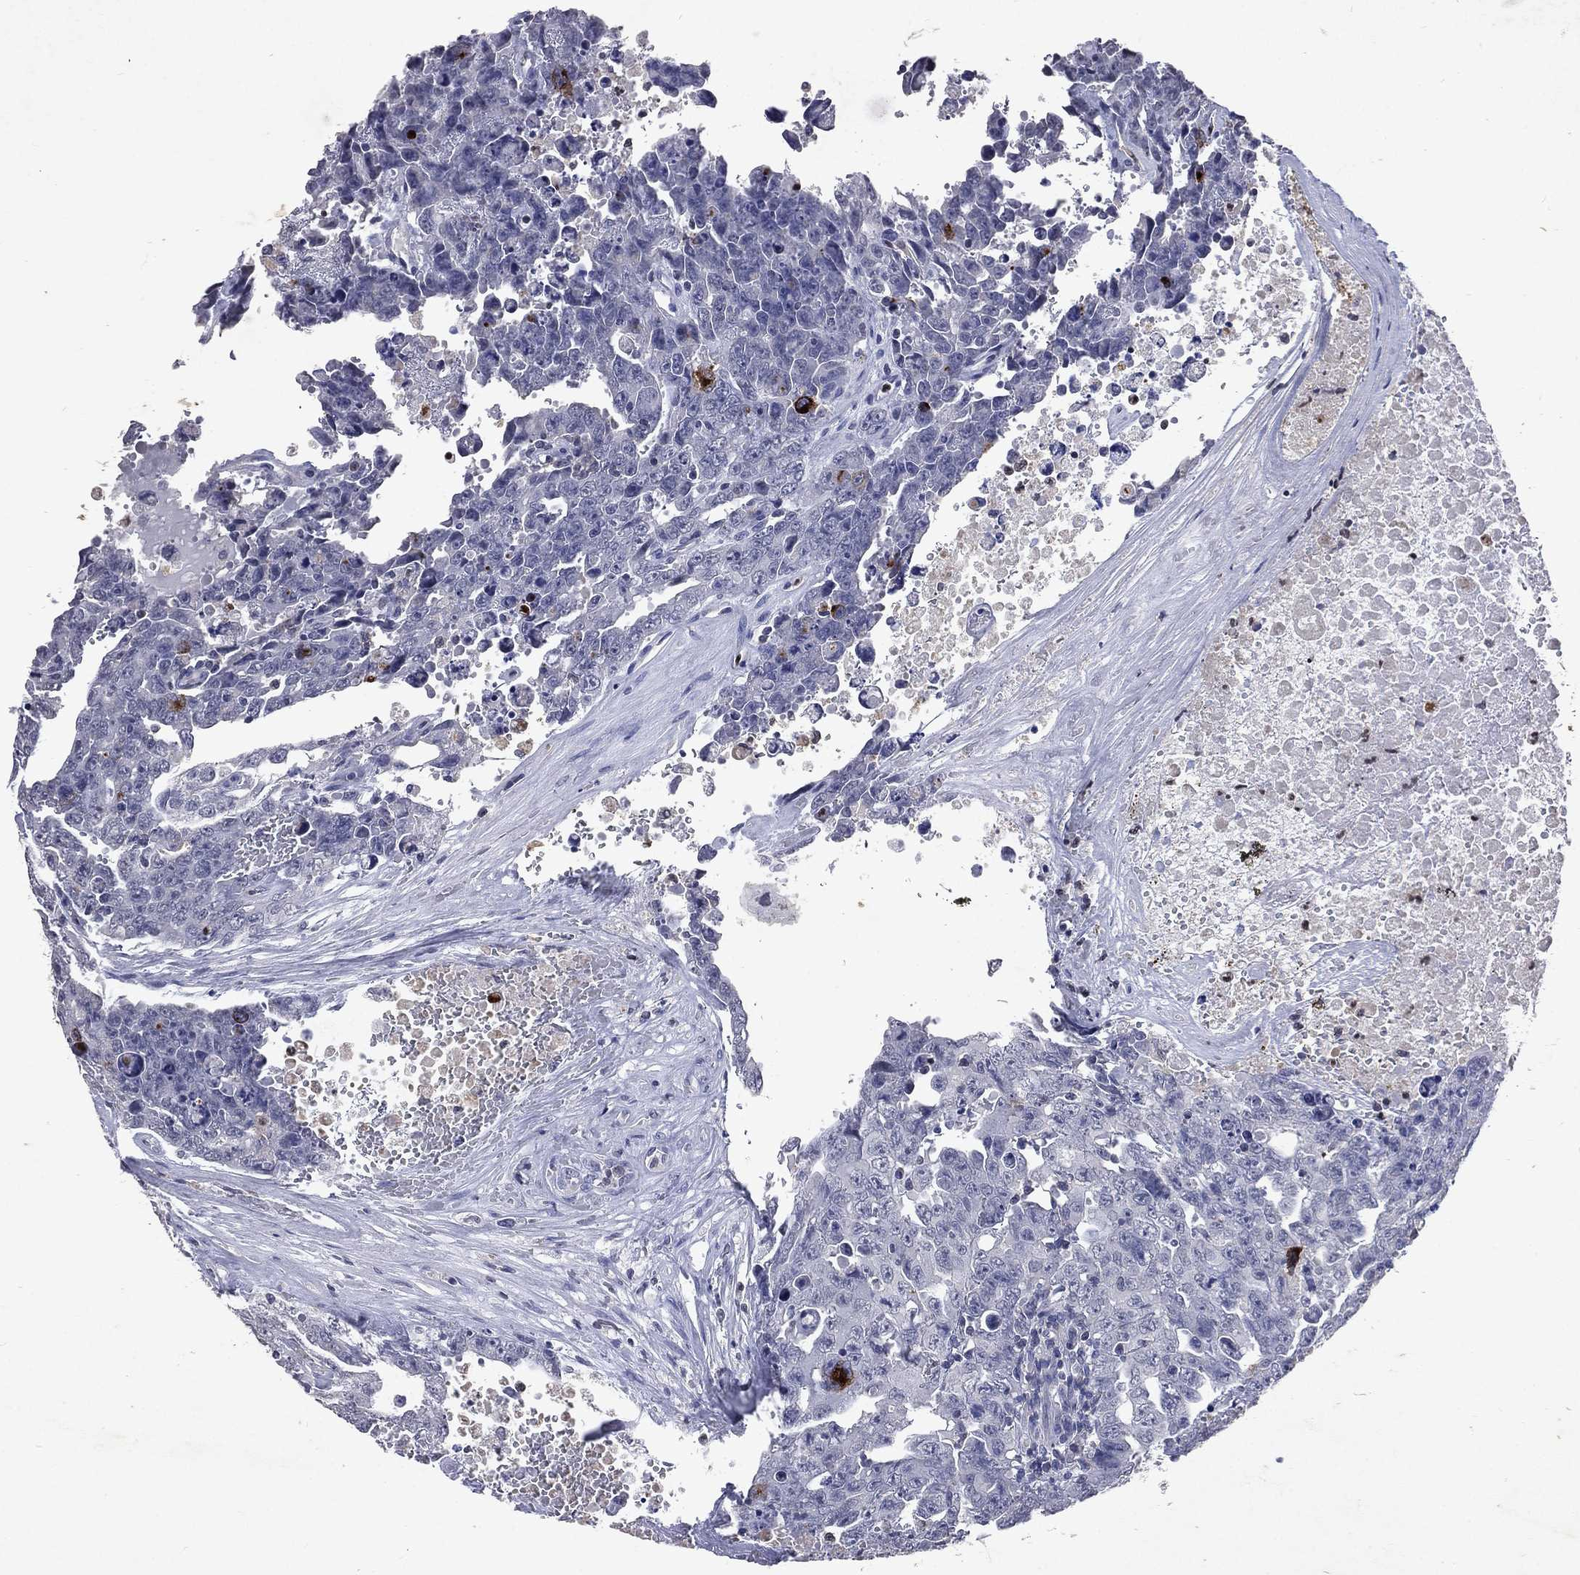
{"staining": {"intensity": "negative", "quantity": "none", "location": "none"}, "tissue": "testis cancer", "cell_type": "Tumor cells", "image_type": "cancer", "snomed": [{"axis": "morphology", "description": "Carcinoma, Embryonal, NOS"}, {"axis": "topography", "description": "Testis"}], "caption": "Tumor cells show no significant protein expression in embryonal carcinoma (testis). (DAB immunohistochemistry (IHC), high magnification).", "gene": "SLC34A2", "patient": {"sex": "male", "age": 24}}